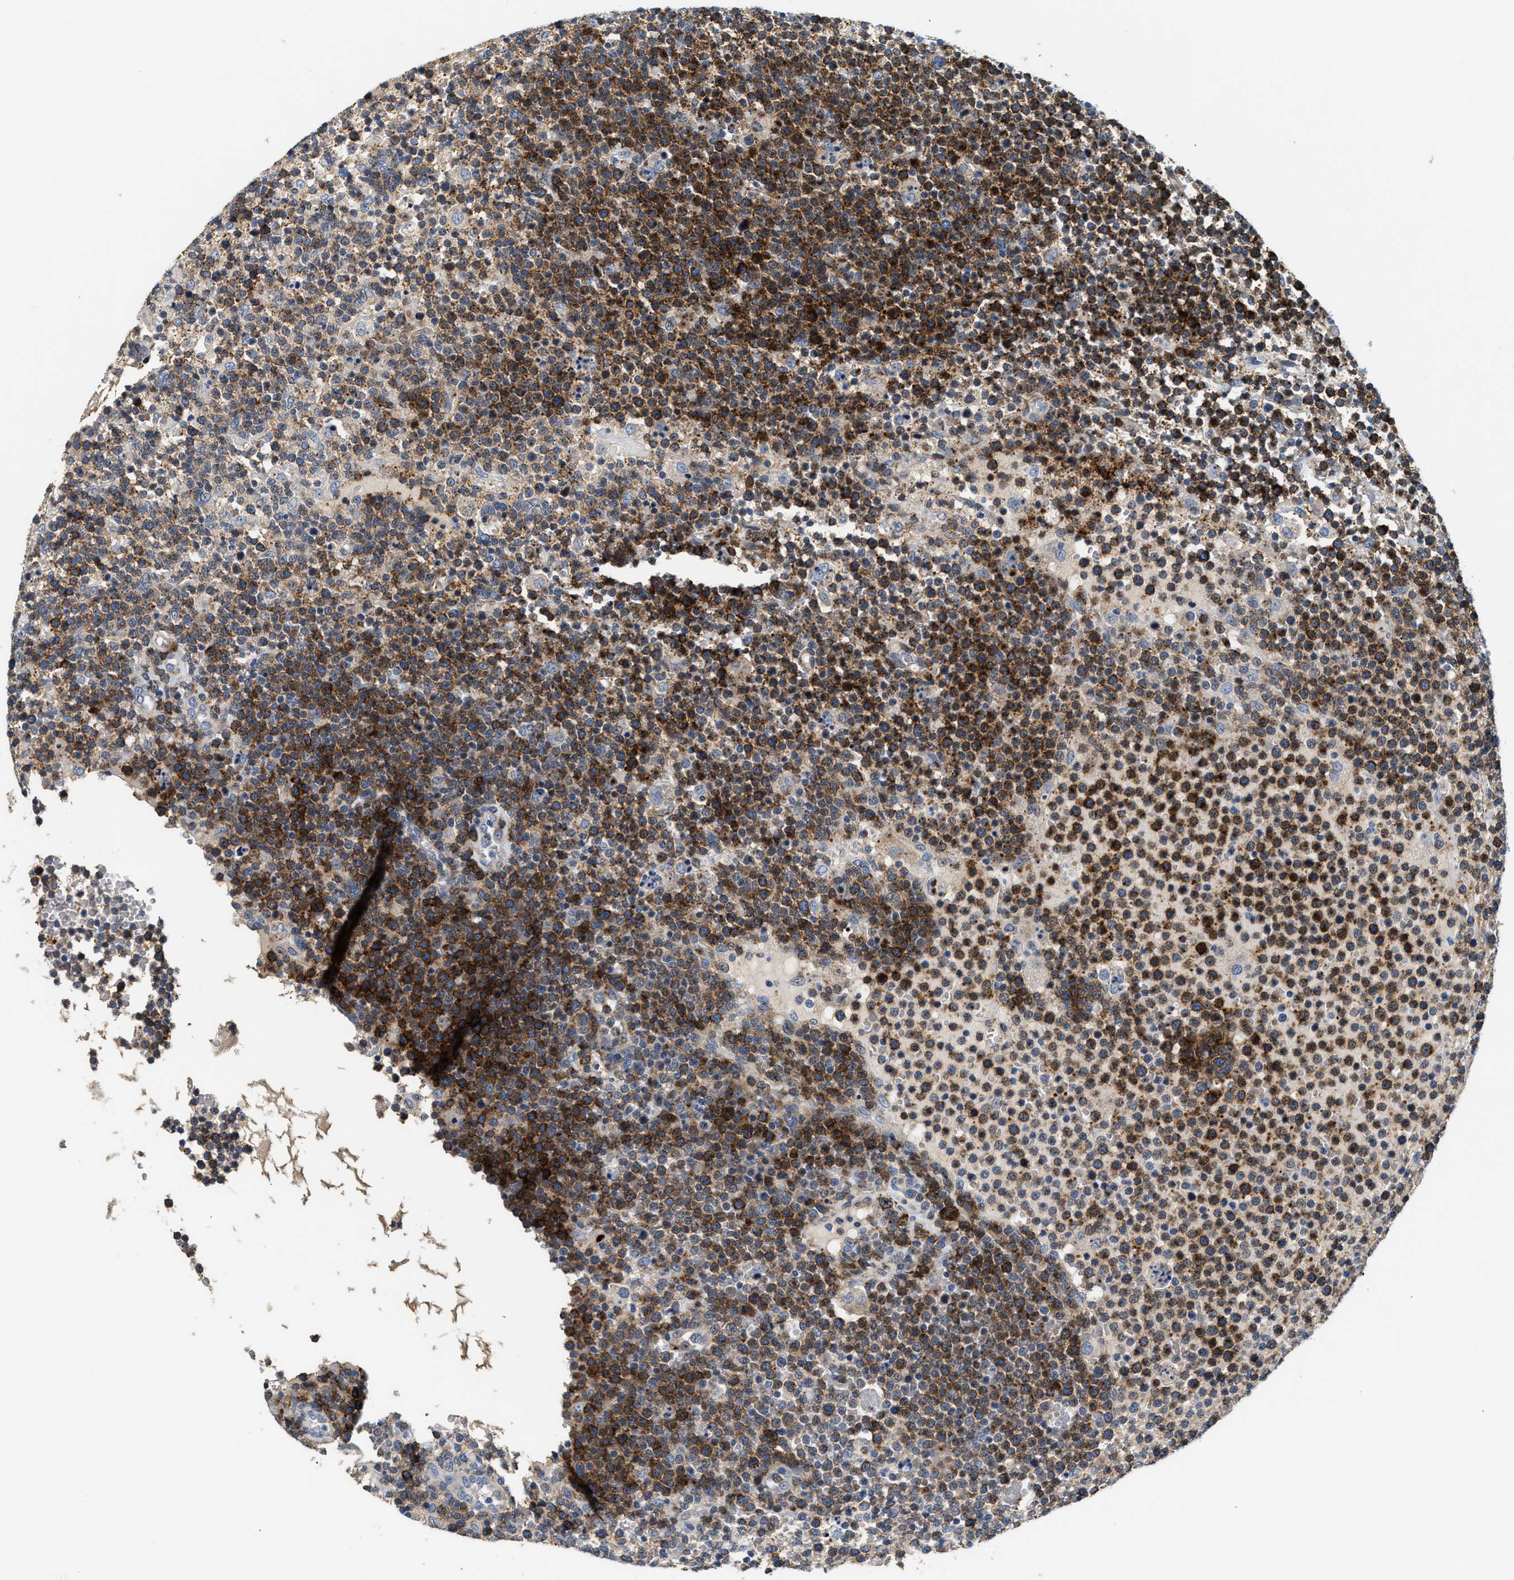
{"staining": {"intensity": "moderate", "quantity": "25%-75%", "location": "cytoplasmic/membranous"}, "tissue": "lymphoma", "cell_type": "Tumor cells", "image_type": "cancer", "snomed": [{"axis": "morphology", "description": "Malignant lymphoma, non-Hodgkin's type, High grade"}, {"axis": "topography", "description": "Lymph node"}], "caption": "Malignant lymphoma, non-Hodgkin's type (high-grade) stained with DAB immunohistochemistry (IHC) shows medium levels of moderate cytoplasmic/membranous expression in approximately 25%-75% of tumor cells. (DAB IHC with brightfield microscopy, high magnification).", "gene": "IL17RC", "patient": {"sex": "male", "age": 61}}